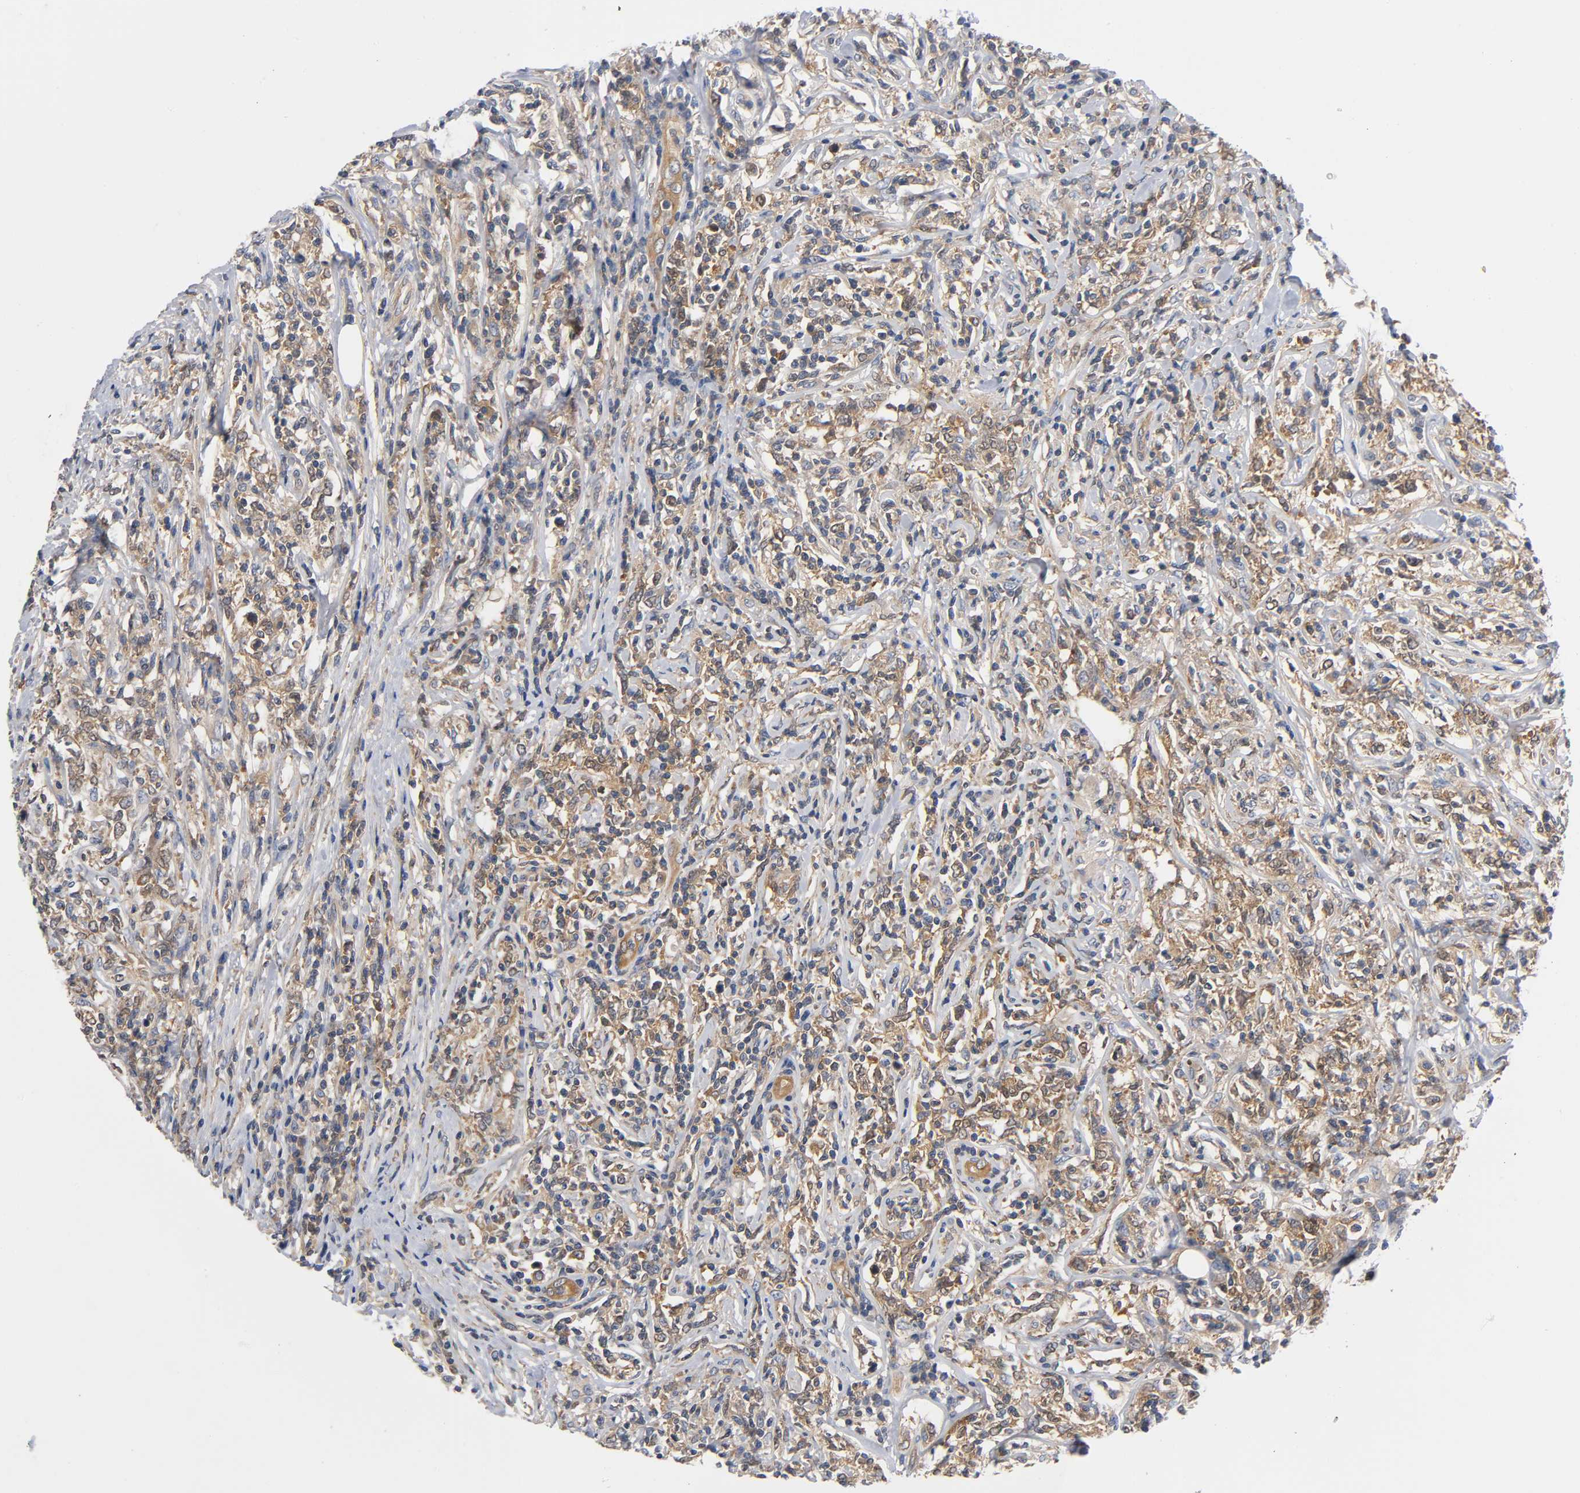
{"staining": {"intensity": "moderate", "quantity": ">75%", "location": "cytoplasmic/membranous"}, "tissue": "lymphoma", "cell_type": "Tumor cells", "image_type": "cancer", "snomed": [{"axis": "morphology", "description": "Malignant lymphoma, non-Hodgkin's type, High grade"}, {"axis": "topography", "description": "Lymph node"}], "caption": "DAB (3,3'-diaminobenzidine) immunohistochemical staining of high-grade malignant lymphoma, non-Hodgkin's type displays moderate cytoplasmic/membranous protein positivity in about >75% of tumor cells.", "gene": "PRKAB1", "patient": {"sex": "female", "age": 84}}